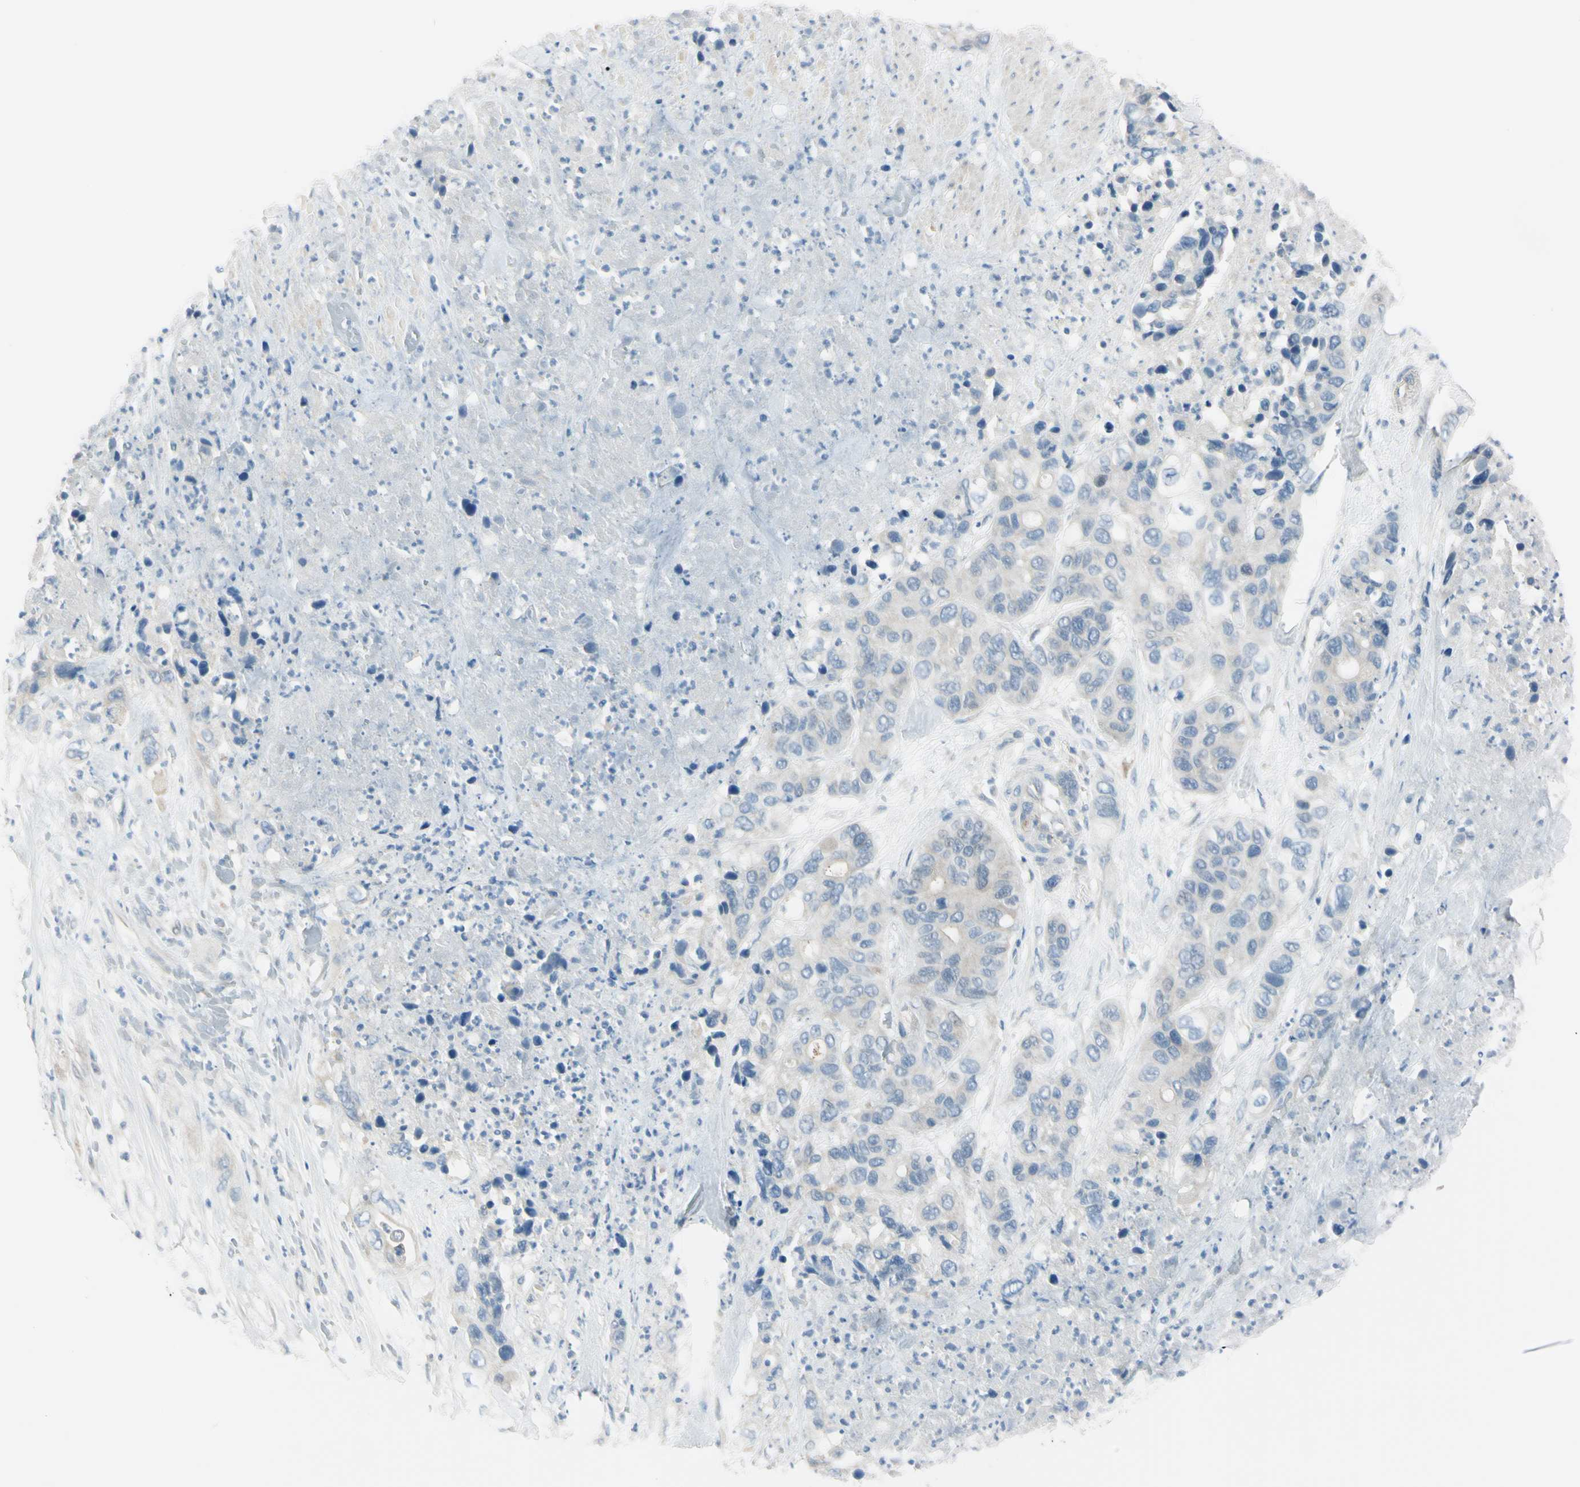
{"staining": {"intensity": "negative", "quantity": "none", "location": "none"}, "tissue": "pancreatic cancer", "cell_type": "Tumor cells", "image_type": "cancer", "snomed": [{"axis": "morphology", "description": "Adenocarcinoma, NOS"}, {"axis": "topography", "description": "Pancreas"}], "caption": "Adenocarcinoma (pancreatic) stained for a protein using IHC shows no expression tumor cells.", "gene": "ASB9", "patient": {"sex": "female", "age": 71}}